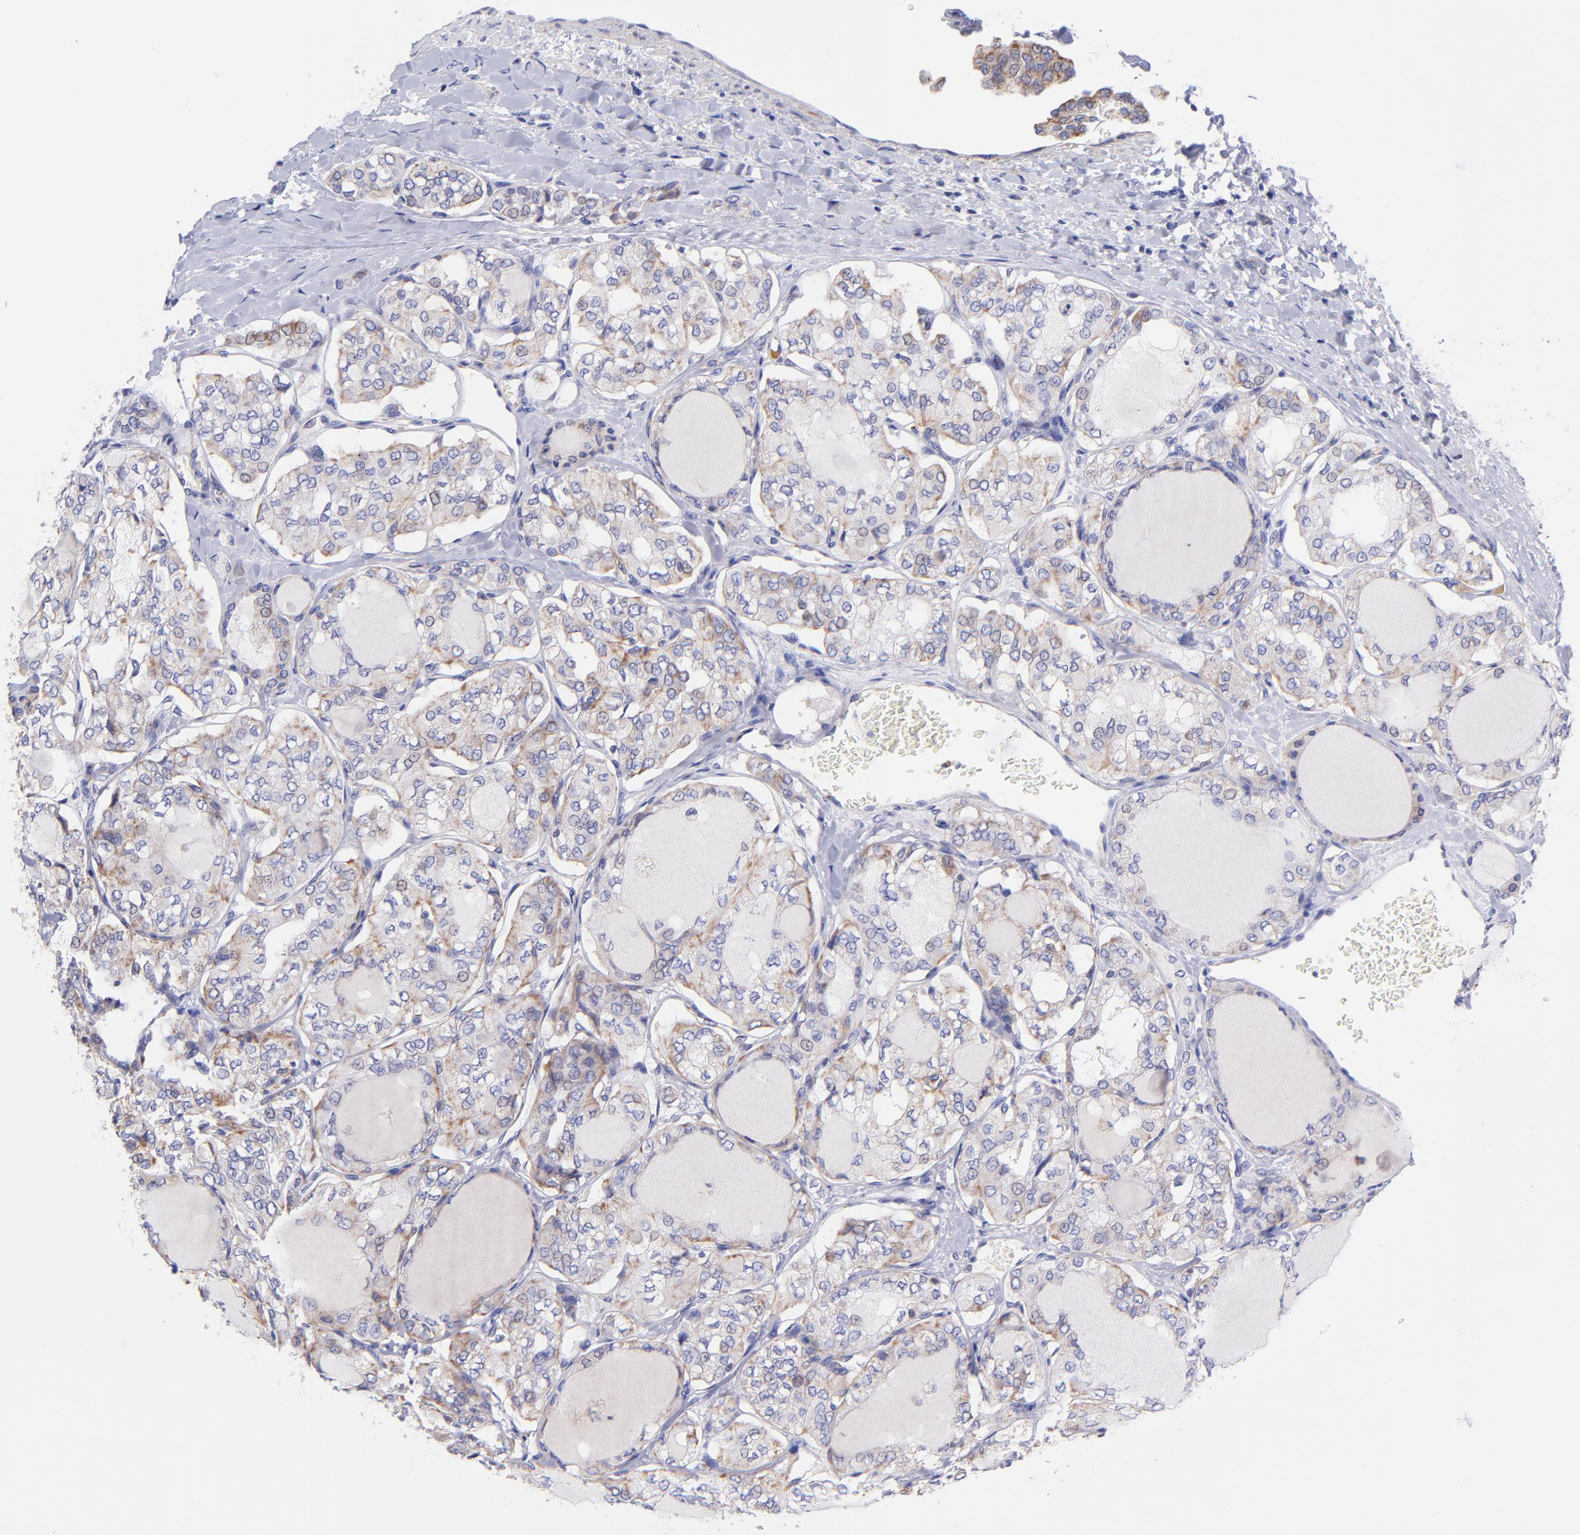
{"staining": {"intensity": "weak", "quantity": "25%-75%", "location": "cytoplasmic/membranous"}, "tissue": "thyroid cancer", "cell_type": "Tumor cells", "image_type": "cancer", "snomed": [{"axis": "morphology", "description": "Papillary adenocarcinoma, NOS"}, {"axis": "topography", "description": "Thyroid gland"}], "caption": "Immunohistochemistry of papillary adenocarcinoma (thyroid) demonstrates low levels of weak cytoplasmic/membranous expression in about 25%-75% of tumor cells.", "gene": "NDUFB7", "patient": {"sex": "male", "age": 20}}